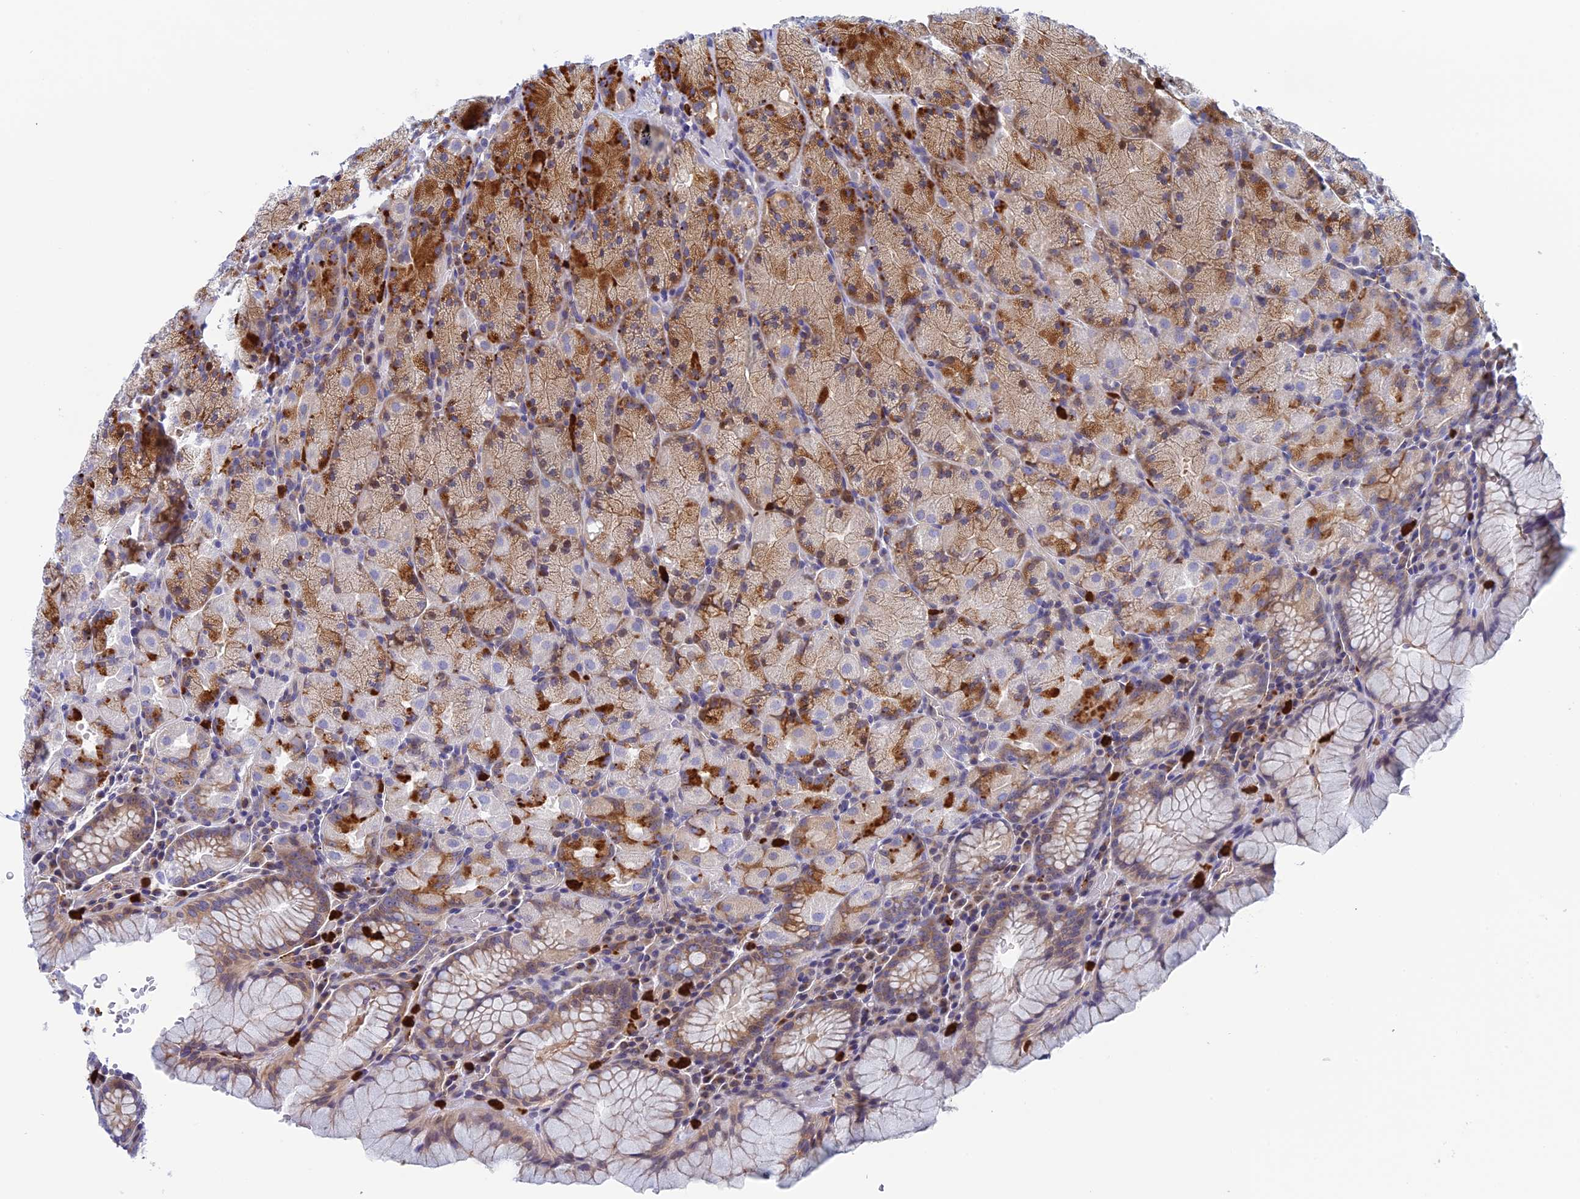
{"staining": {"intensity": "moderate", "quantity": "25%-75%", "location": "cytoplasmic/membranous"}, "tissue": "stomach", "cell_type": "Glandular cells", "image_type": "normal", "snomed": [{"axis": "morphology", "description": "Normal tissue, NOS"}, {"axis": "topography", "description": "Stomach, upper"}, {"axis": "topography", "description": "Stomach, lower"}], "caption": "Protein expression analysis of normal stomach exhibits moderate cytoplasmic/membranous positivity in approximately 25%-75% of glandular cells.", "gene": "SLC26A1", "patient": {"sex": "male", "age": 80}}